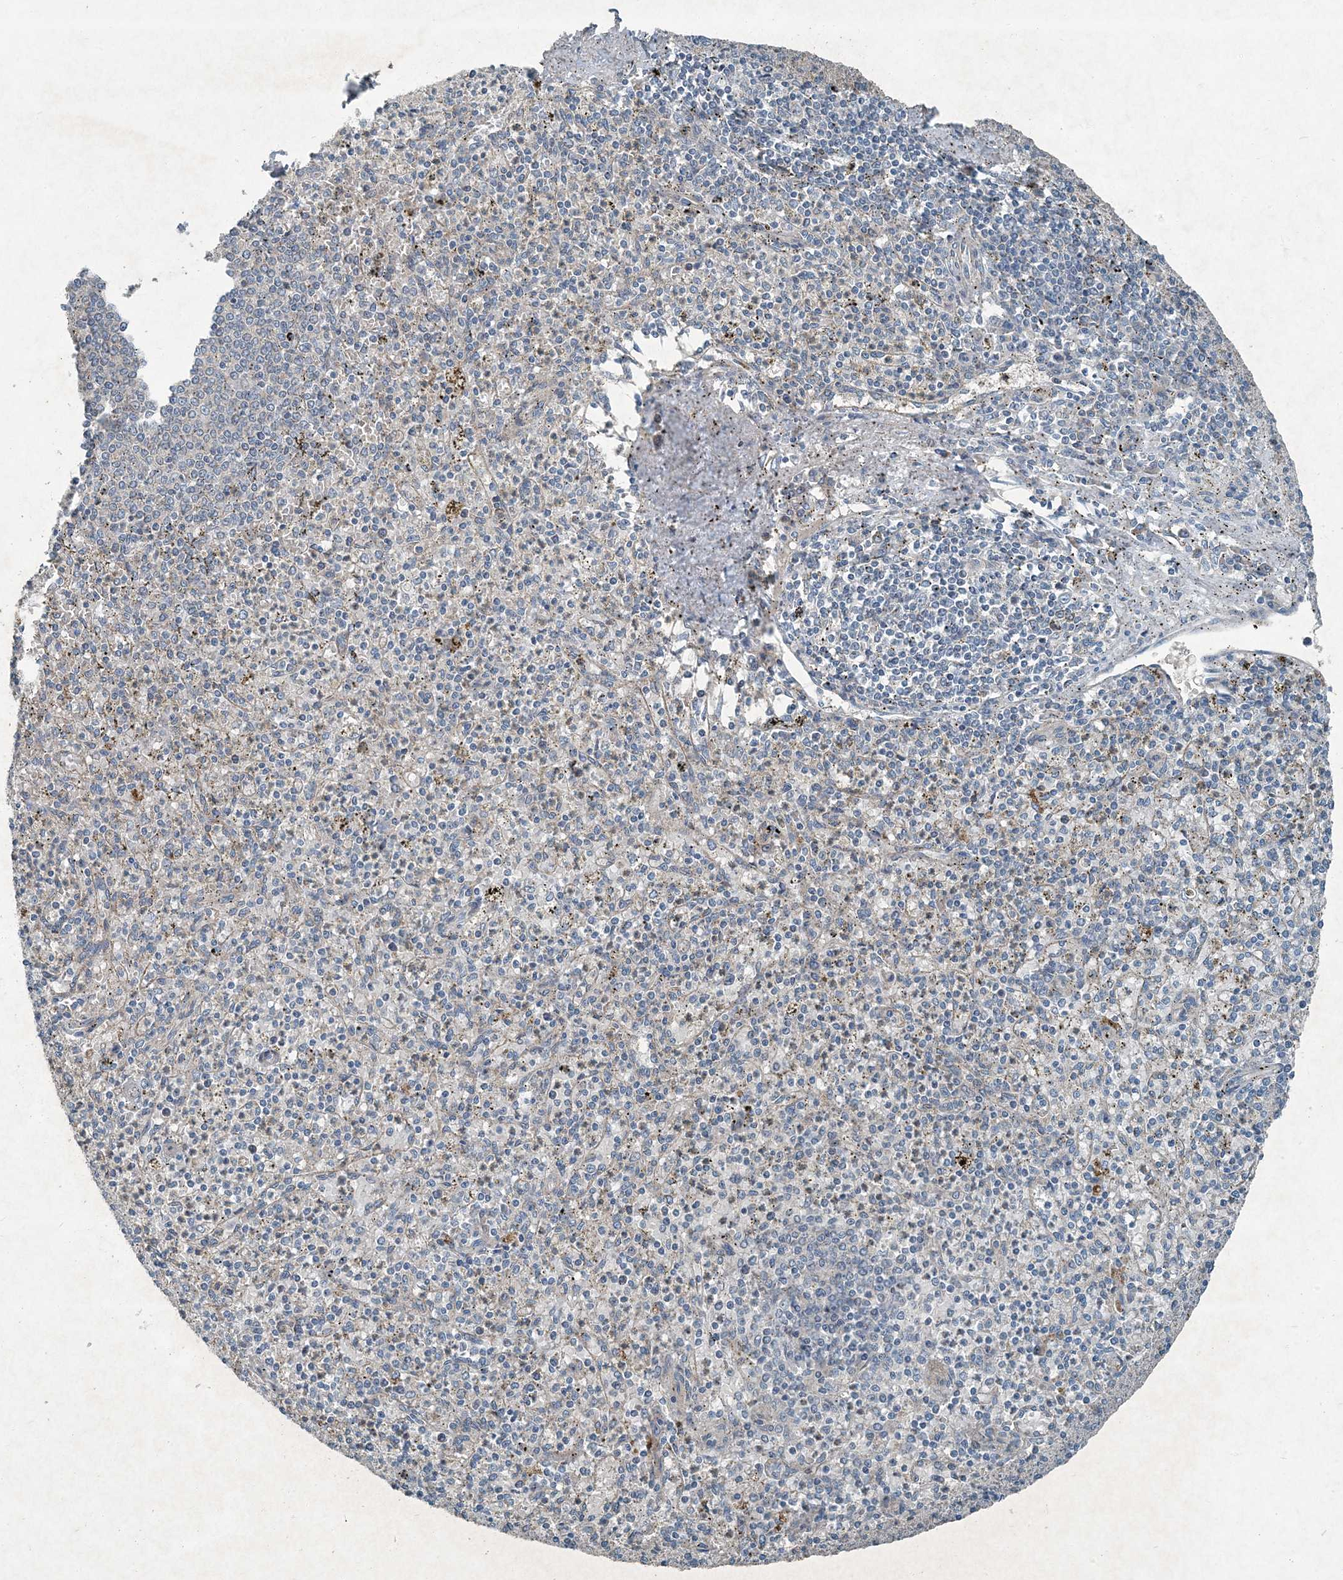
{"staining": {"intensity": "negative", "quantity": "none", "location": "none"}, "tissue": "spleen", "cell_type": "Cells in red pulp", "image_type": "normal", "snomed": [{"axis": "morphology", "description": "Normal tissue, NOS"}, {"axis": "topography", "description": "Spleen"}], "caption": "High power microscopy histopathology image of an immunohistochemistry (IHC) image of unremarkable spleen, revealing no significant staining in cells in red pulp.", "gene": "APOM", "patient": {"sex": "male", "age": 72}}